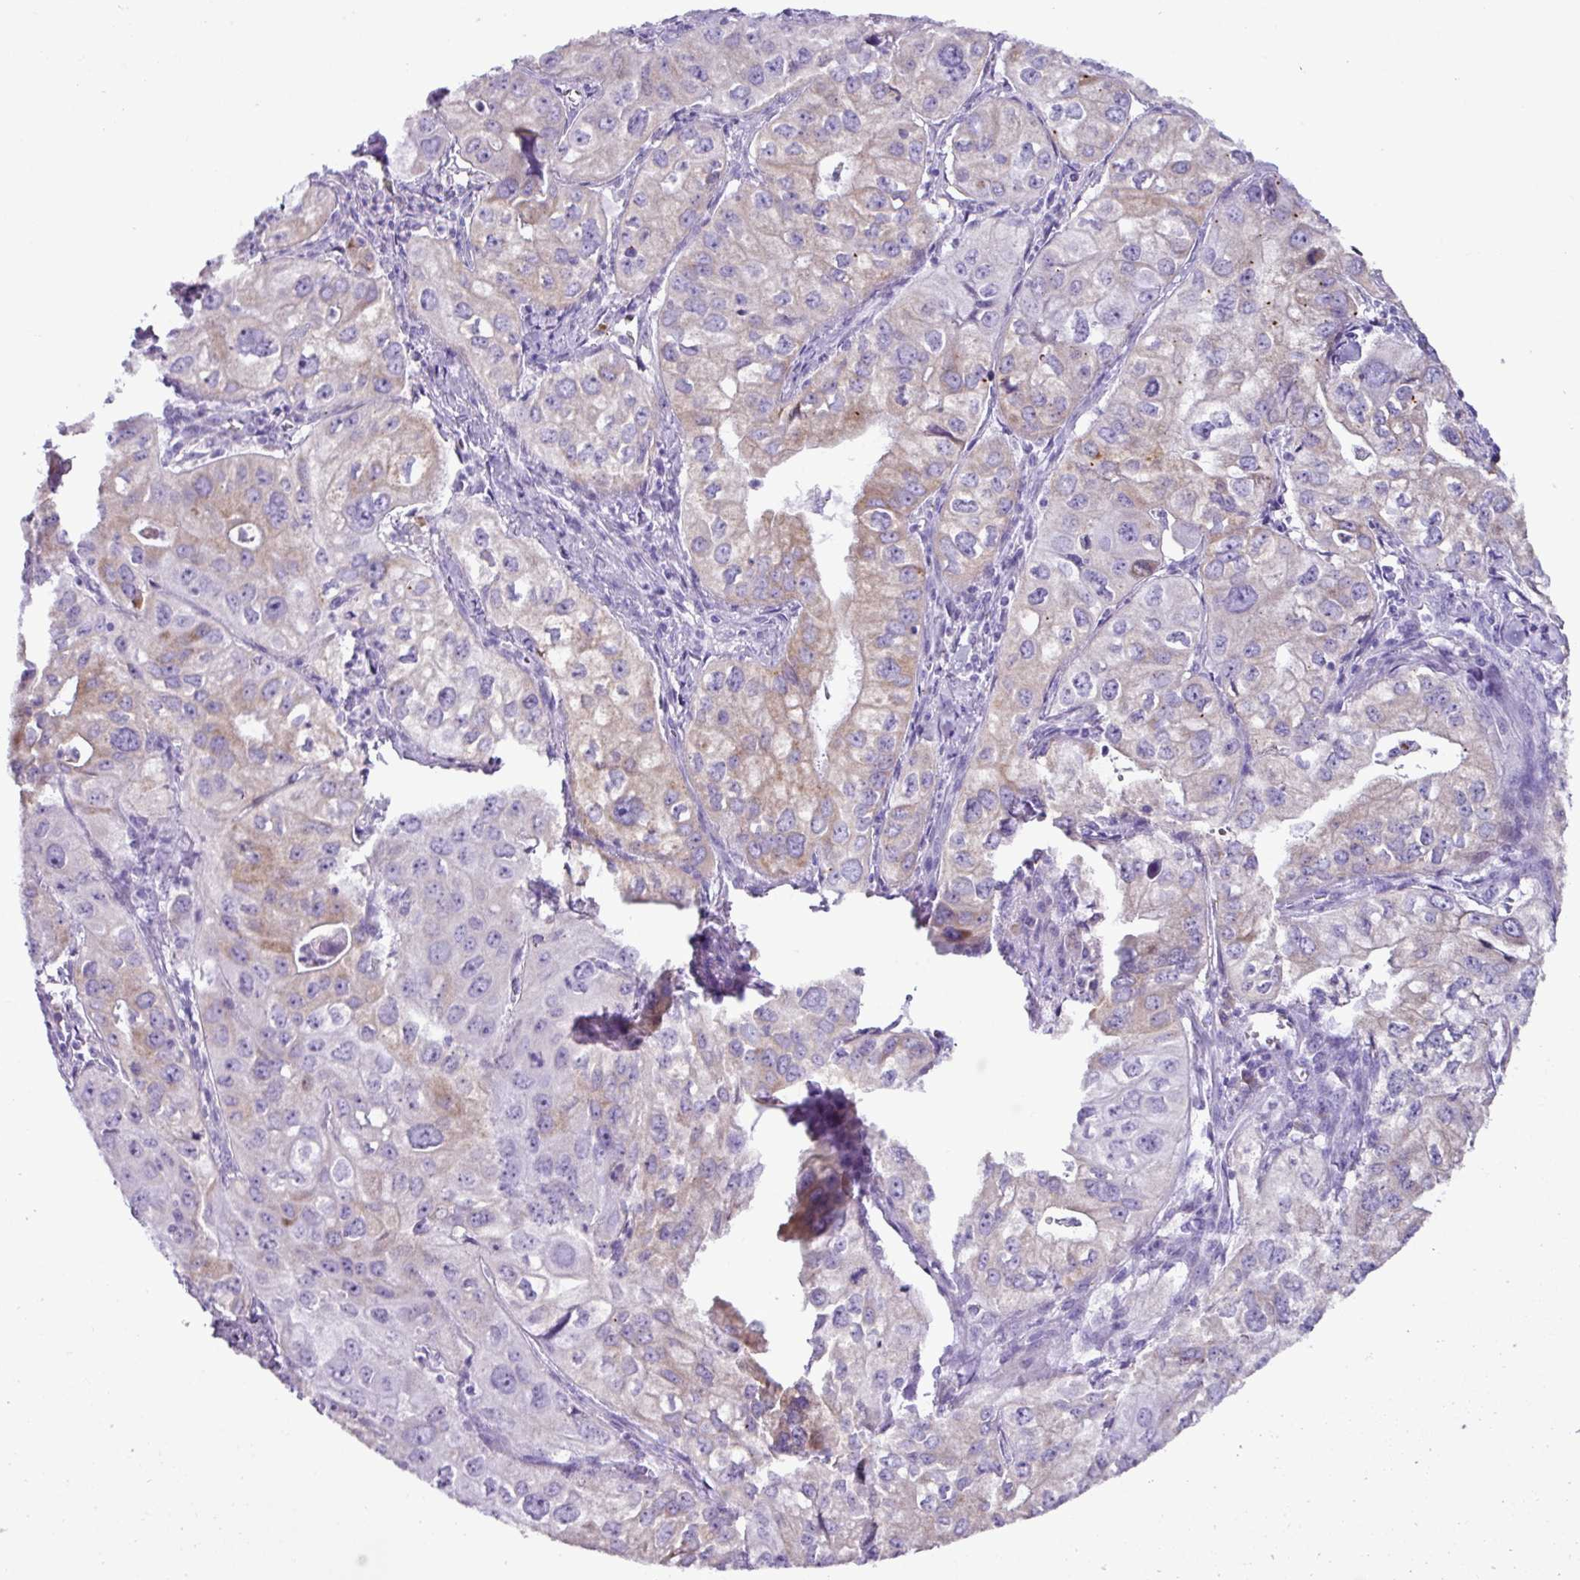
{"staining": {"intensity": "weak", "quantity": "<25%", "location": "cytoplasmic/membranous"}, "tissue": "lung cancer", "cell_type": "Tumor cells", "image_type": "cancer", "snomed": [{"axis": "morphology", "description": "Adenocarcinoma, NOS"}, {"axis": "topography", "description": "Lung"}], "caption": "Immunohistochemistry image of human lung adenocarcinoma stained for a protein (brown), which reveals no expression in tumor cells.", "gene": "RGS21", "patient": {"sex": "male", "age": 48}}